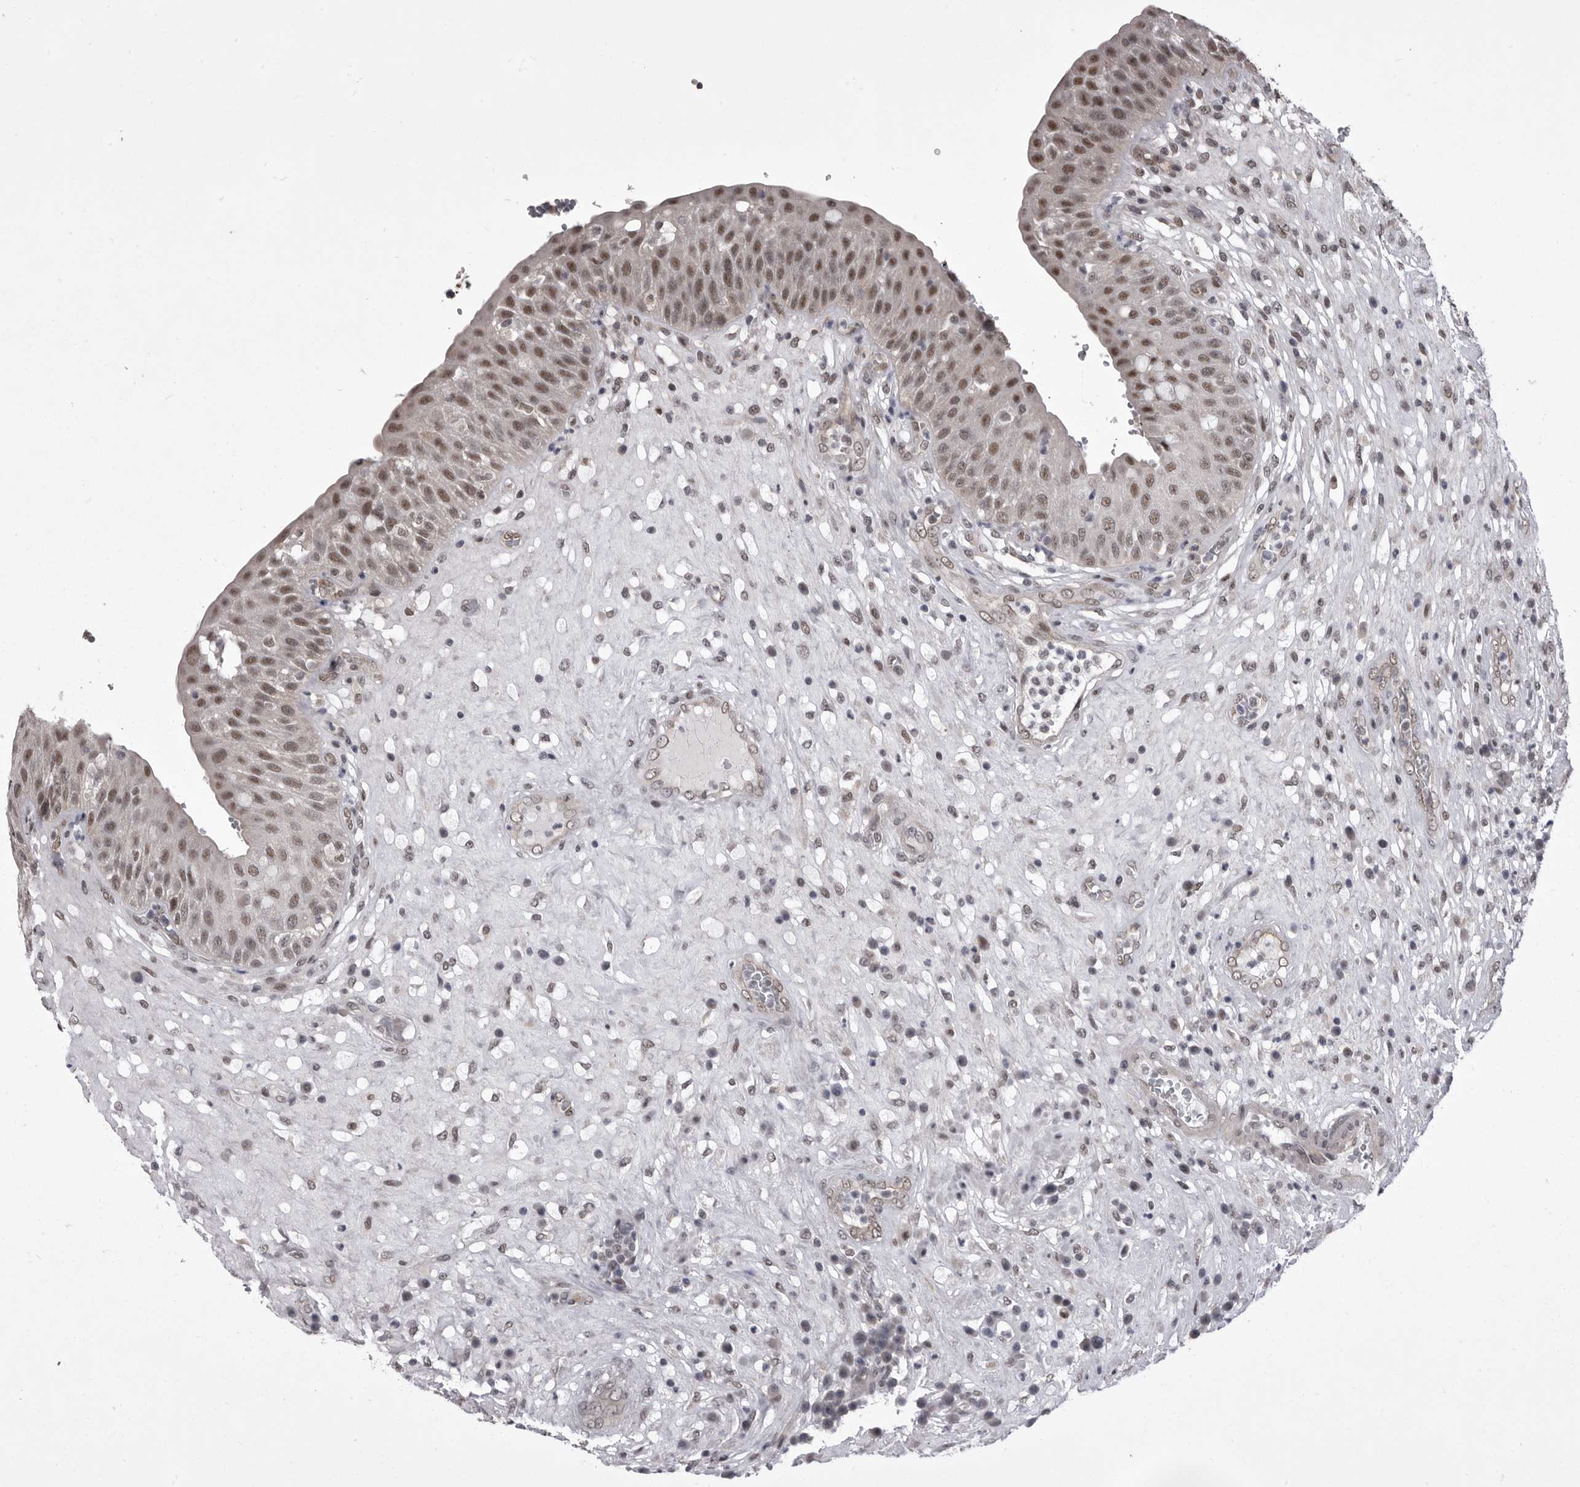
{"staining": {"intensity": "moderate", "quantity": ">75%", "location": "nuclear"}, "tissue": "urinary bladder", "cell_type": "Urothelial cells", "image_type": "normal", "snomed": [{"axis": "morphology", "description": "Normal tissue, NOS"}, {"axis": "topography", "description": "Urinary bladder"}], "caption": "Benign urinary bladder shows moderate nuclear staining in about >75% of urothelial cells, visualized by immunohistochemistry. Nuclei are stained in blue.", "gene": "PRPF3", "patient": {"sex": "female", "age": 62}}